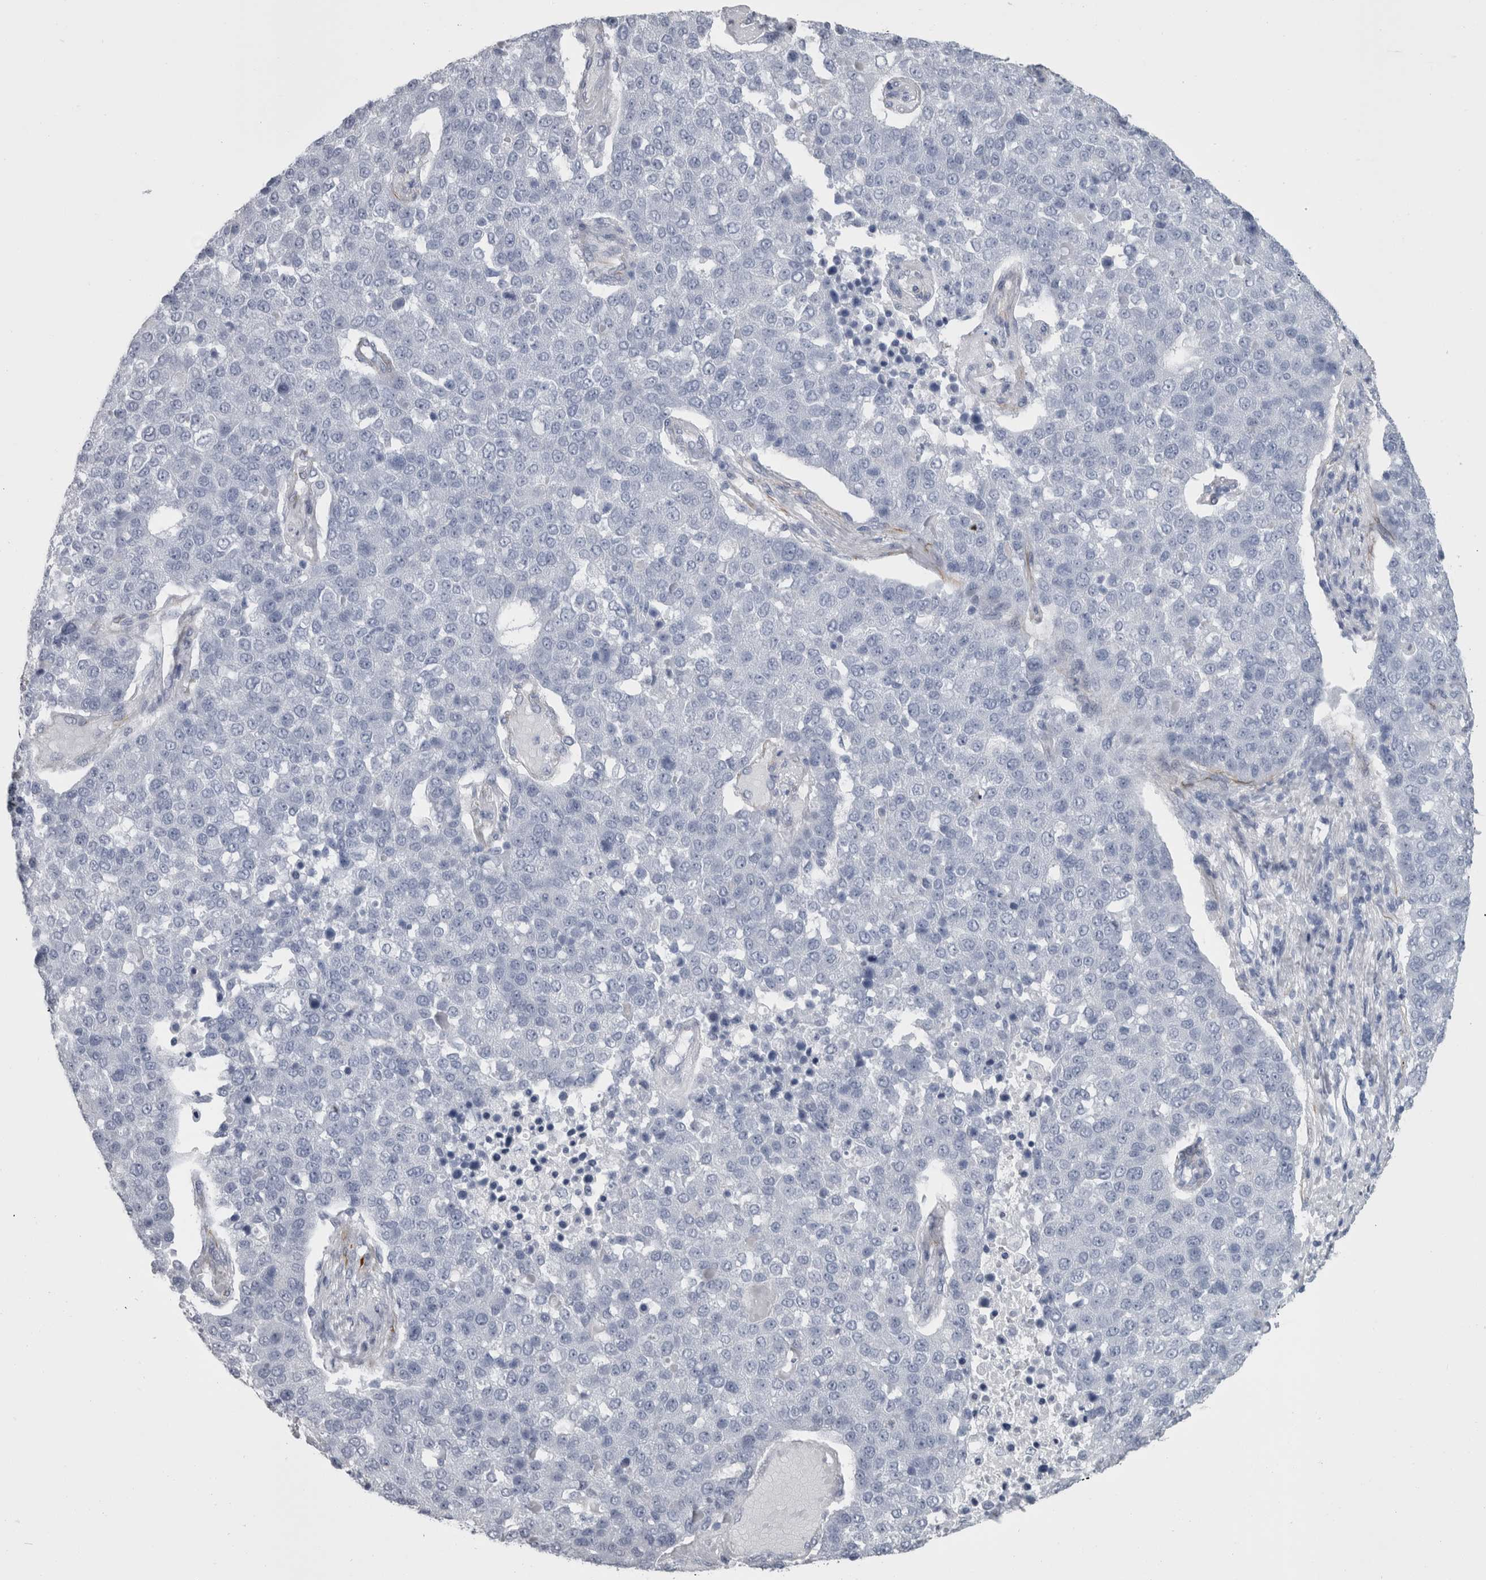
{"staining": {"intensity": "negative", "quantity": "none", "location": "none"}, "tissue": "pancreatic cancer", "cell_type": "Tumor cells", "image_type": "cancer", "snomed": [{"axis": "morphology", "description": "Adenocarcinoma, NOS"}, {"axis": "topography", "description": "Pancreas"}], "caption": "IHC of pancreatic cancer exhibits no expression in tumor cells.", "gene": "VWDE", "patient": {"sex": "female", "age": 61}}